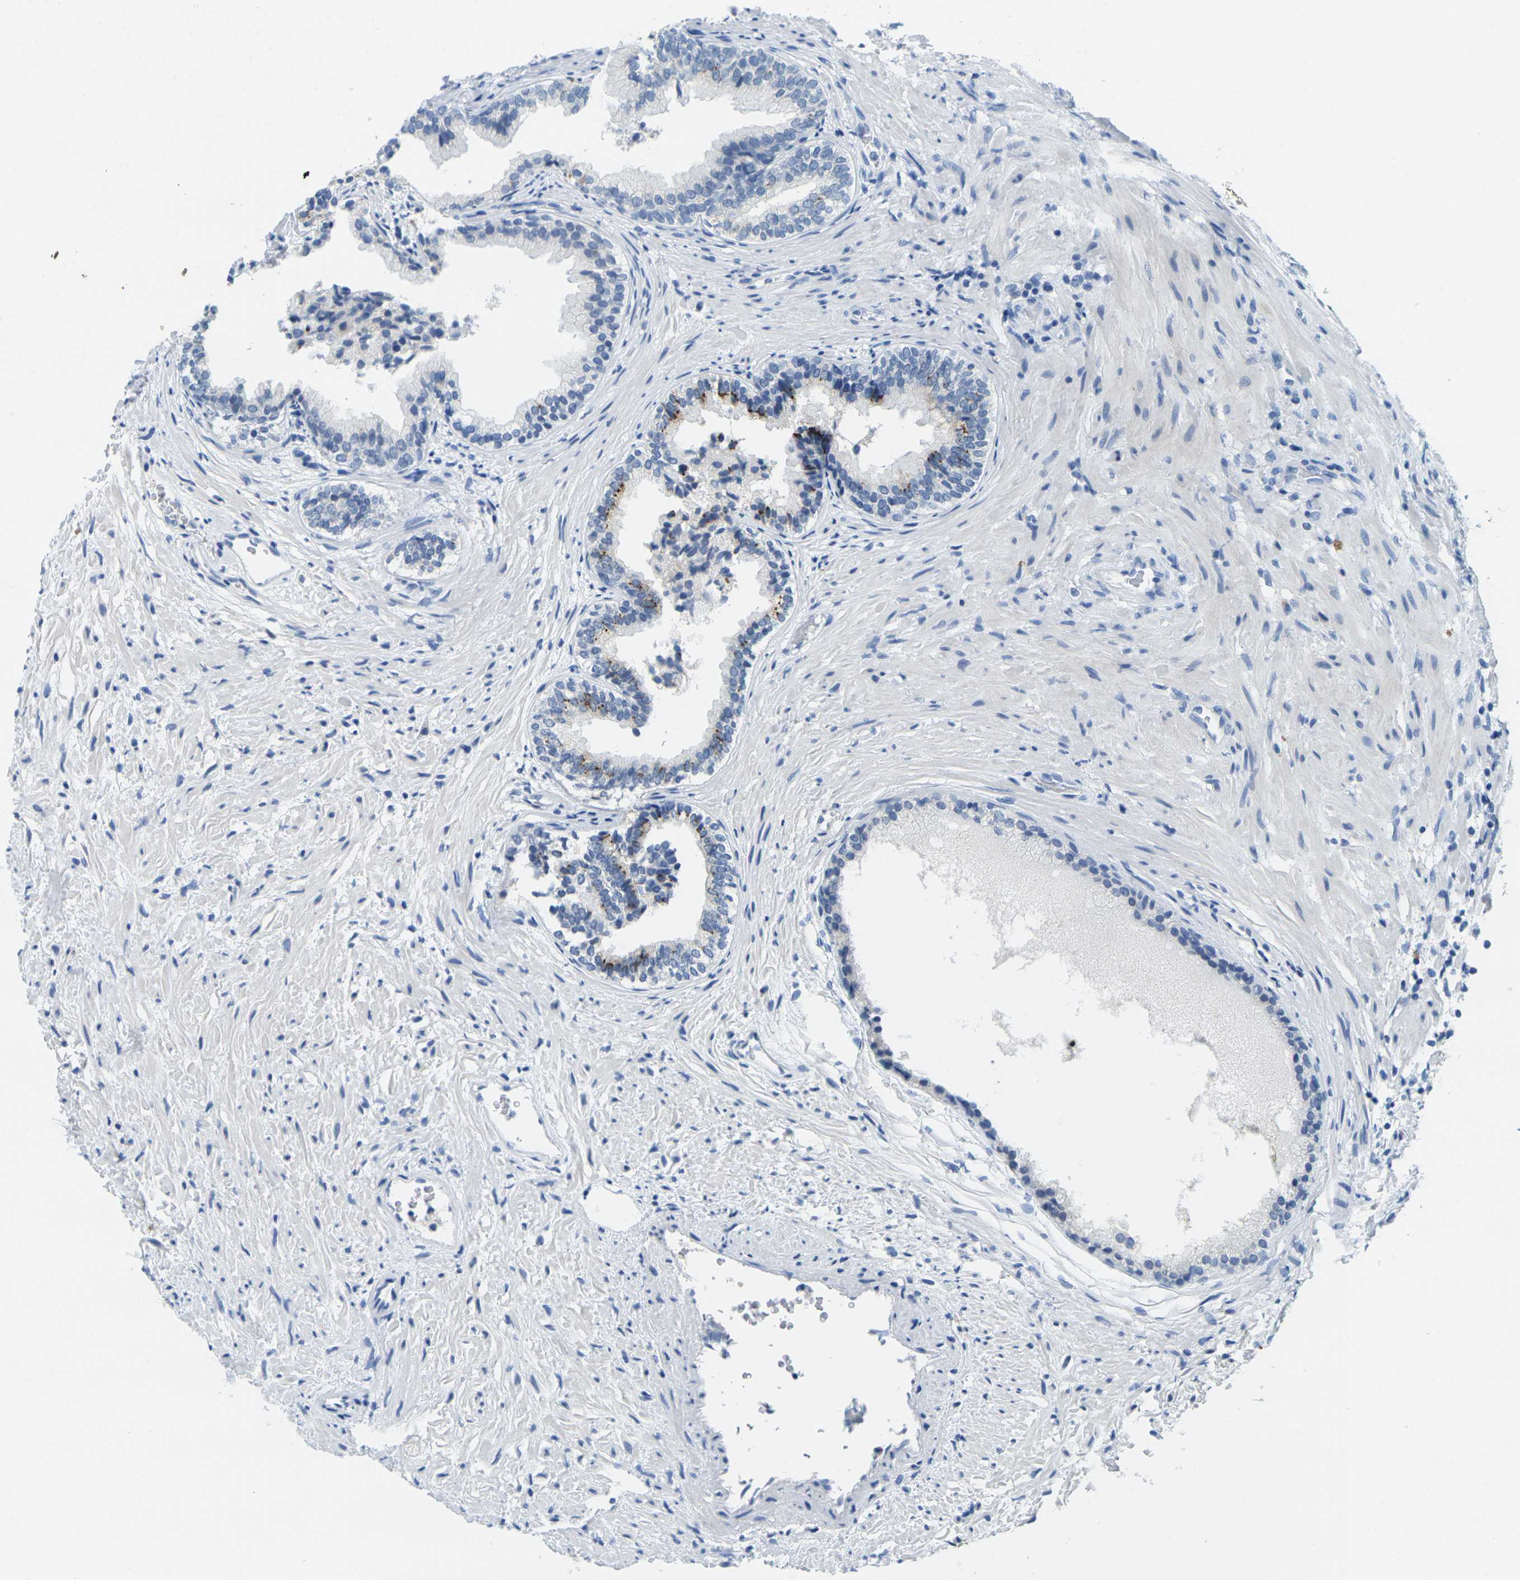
{"staining": {"intensity": "strong", "quantity": "25%-75%", "location": "cytoplasmic/membranous"}, "tissue": "prostate", "cell_type": "Glandular cells", "image_type": "normal", "snomed": [{"axis": "morphology", "description": "Normal tissue, NOS"}, {"axis": "topography", "description": "Prostate"}], "caption": "Prostate stained with DAB immunohistochemistry (IHC) shows high levels of strong cytoplasmic/membranous staining in approximately 25%-75% of glandular cells. Nuclei are stained in blue.", "gene": "FAM3D", "patient": {"sex": "male", "age": 76}}